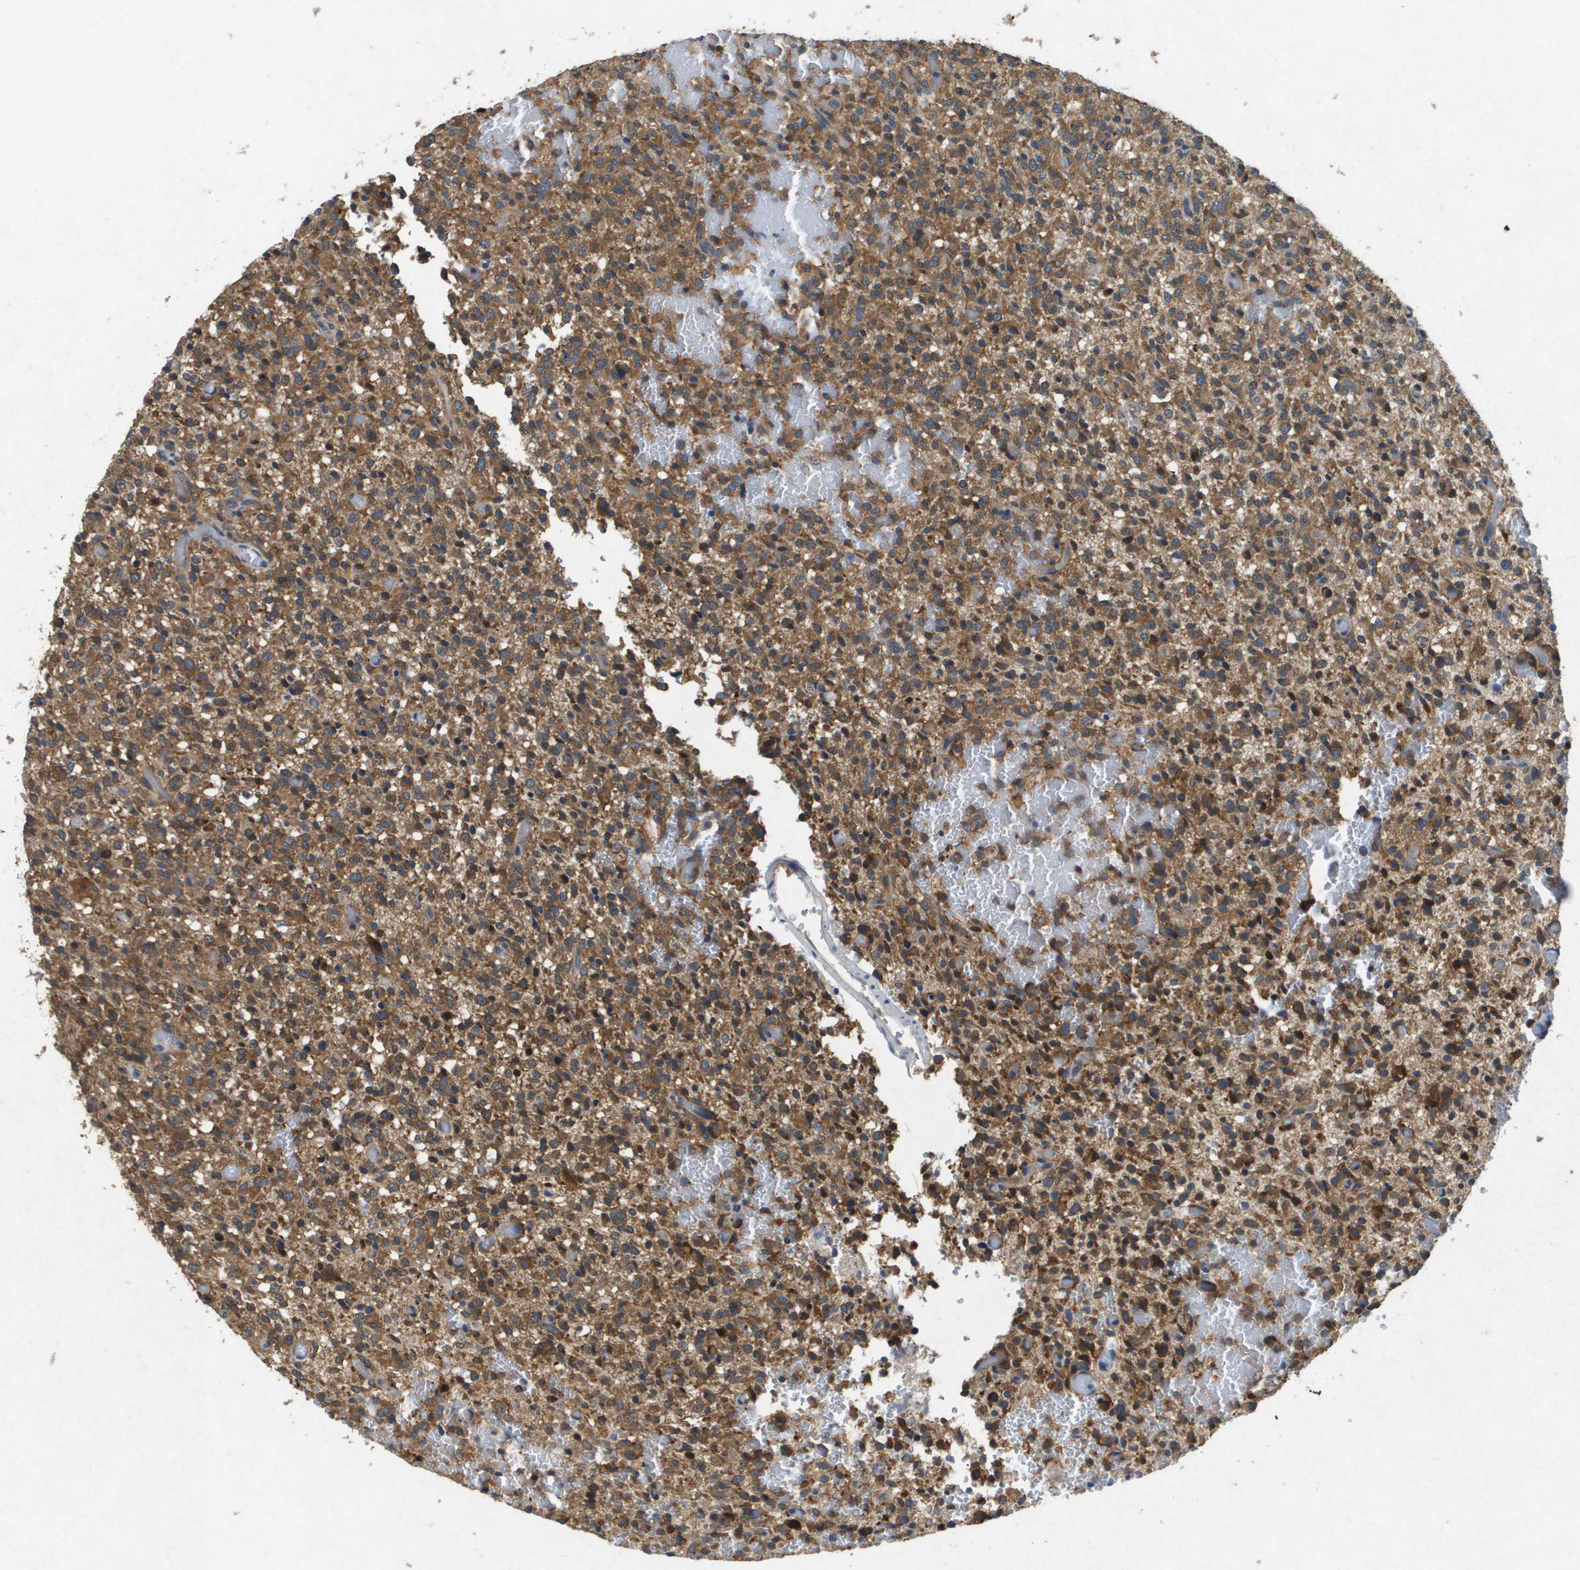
{"staining": {"intensity": "moderate", "quantity": ">75%", "location": "cytoplasmic/membranous"}, "tissue": "glioma", "cell_type": "Tumor cells", "image_type": "cancer", "snomed": [{"axis": "morphology", "description": "Glioma, malignant, High grade"}, {"axis": "topography", "description": "Brain"}], "caption": "Immunohistochemistry (IHC) (DAB (3,3'-diaminobenzidine)) staining of high-grade glioma (malignant) displays moderate cytoplasmic/membranous protein positivity in approximately >75% of tumor cells.", "gene": "PTPRT", "patient": {"sex": "male", "age": 71}}